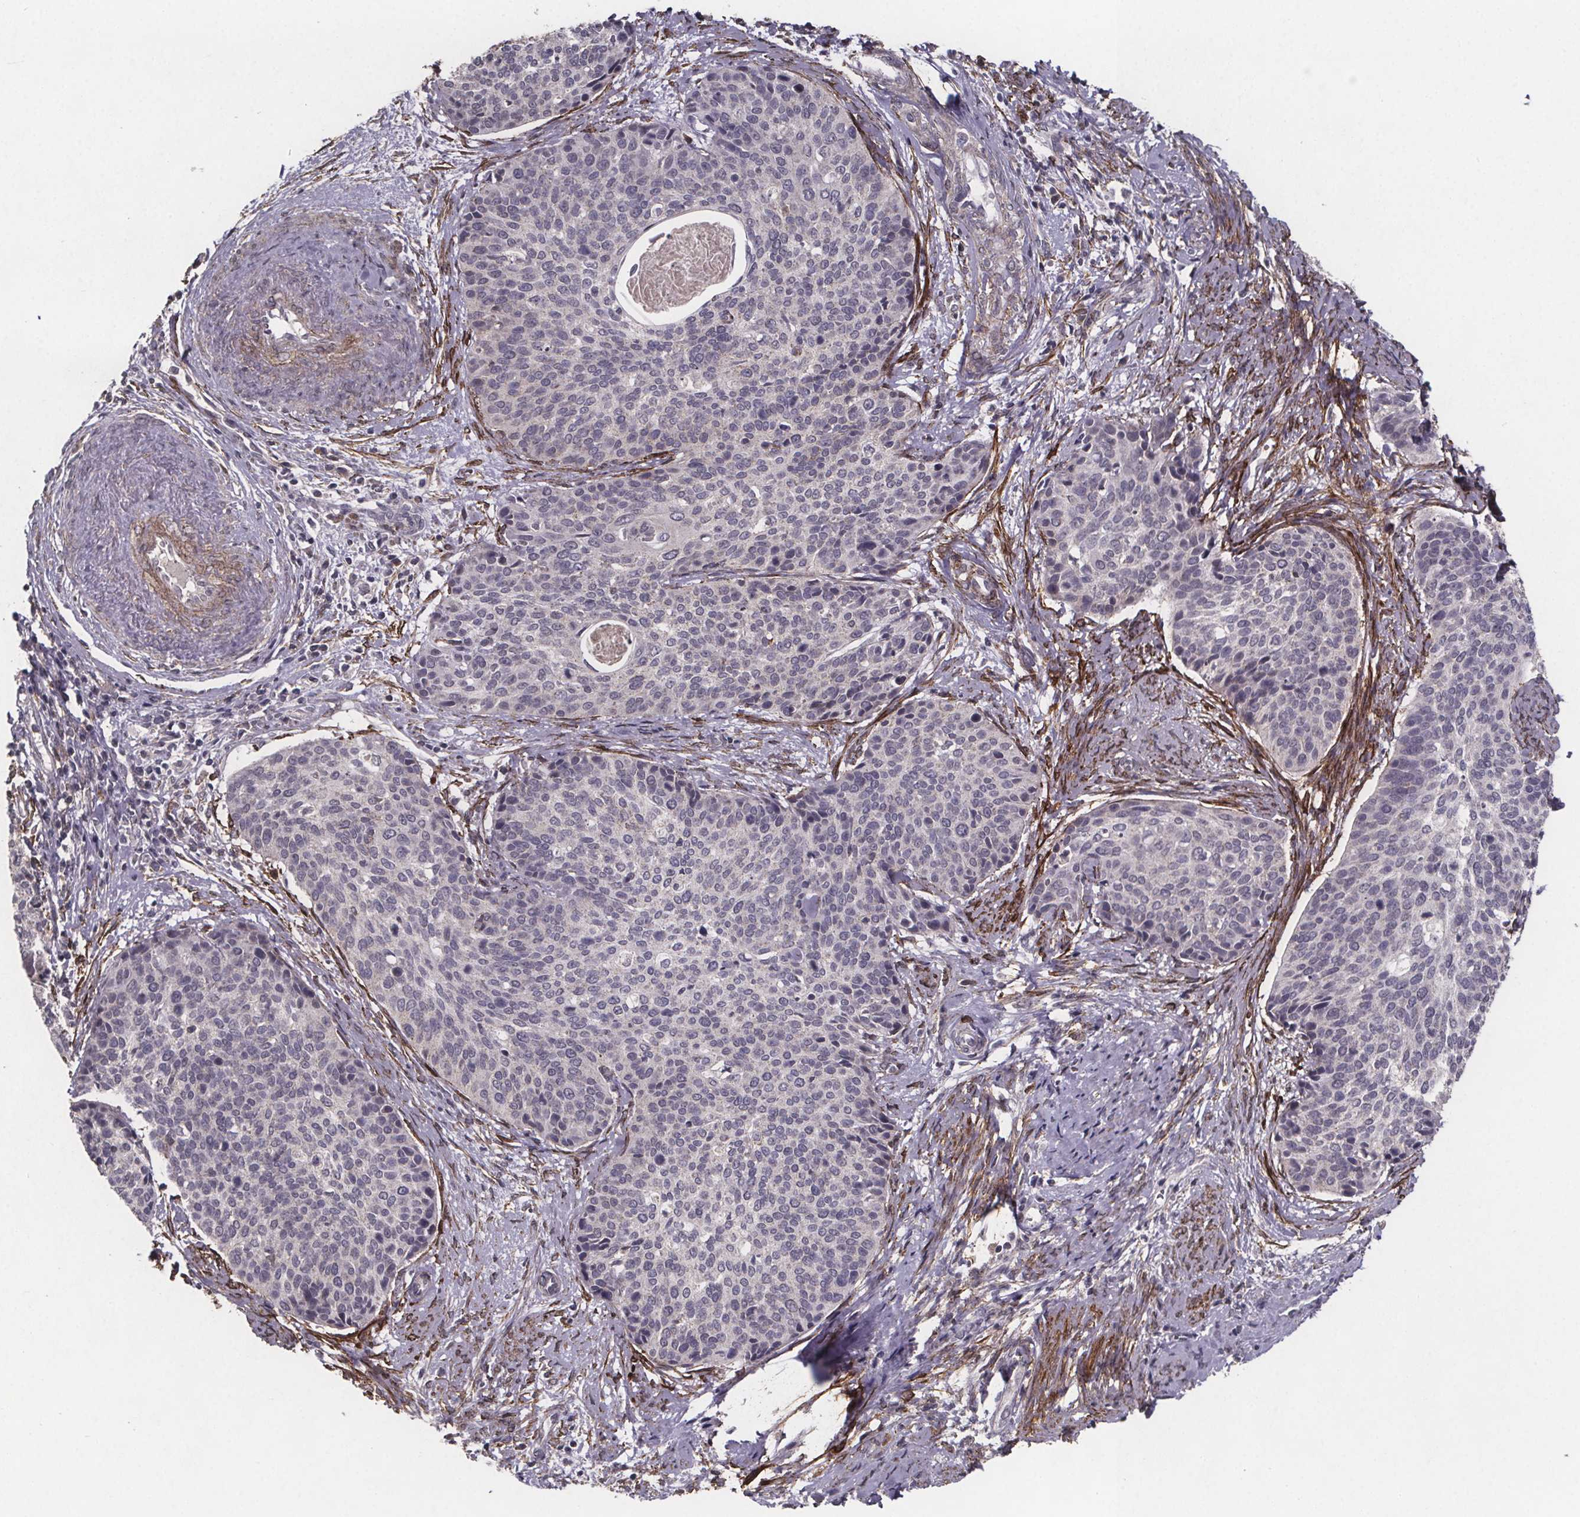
{"staining": {"intensity": "negative", "quantity": "none", "location": "none"}, "tissue": "cervical cancer", "cell_type": "Tumor cells", "image_type": "cancer", "snomed": [{"axis": "morphology", "description": "Squamous cell carcinoma, NOS"}, {"axis": "topography", "description": "Cervix"}], "caption": "DAB immunohistochemical staining of cervical squamous cell carcinoma exhibits no significant staining in tumor cells. Nuclei are stained in blue.", "gene": "PALLD", "patient": {"sex": "female", "age": 69}}